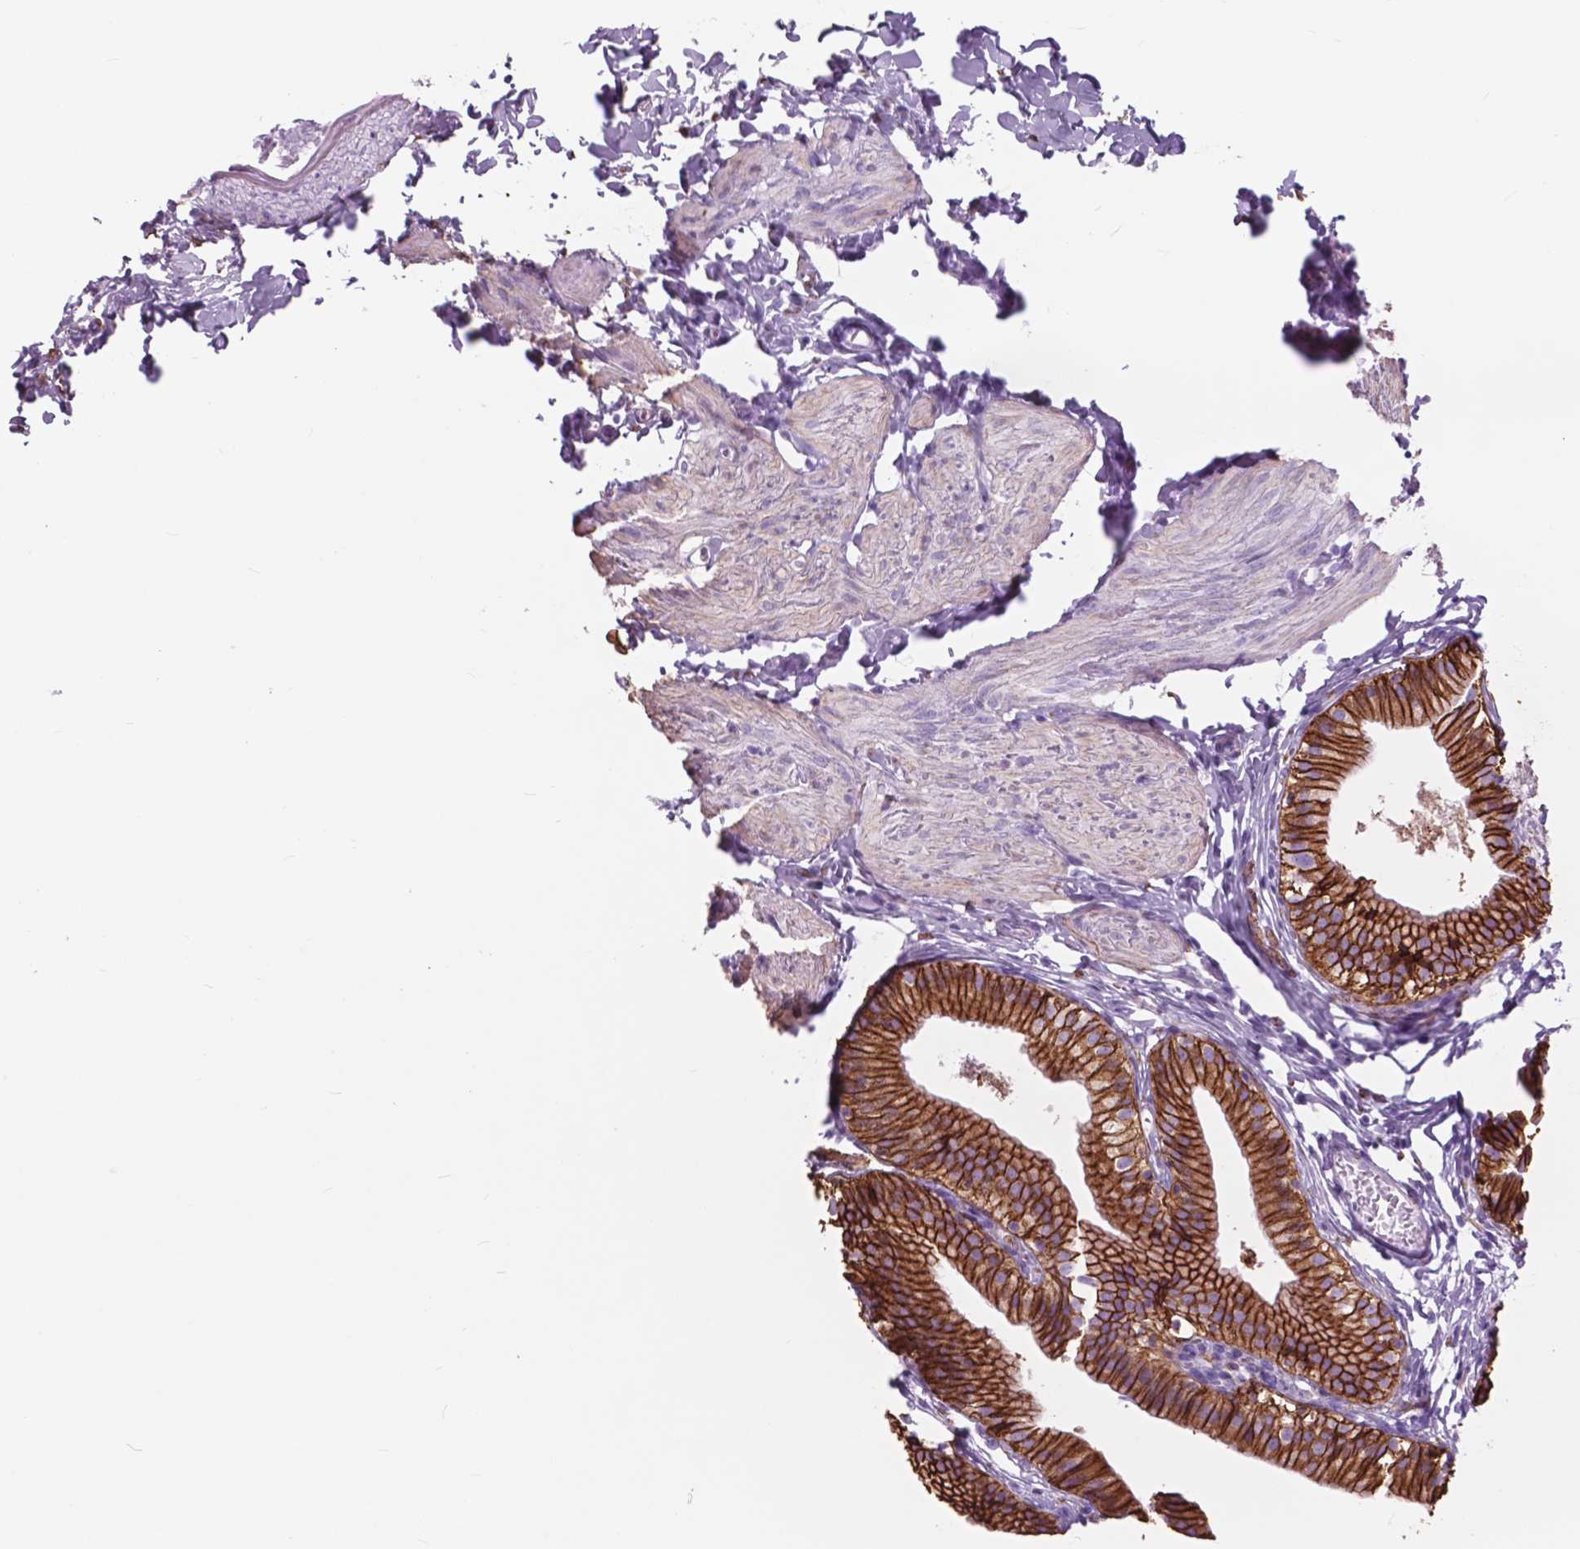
{"staining": {"intensity": "strong", "quantity": ">75%", "location": "cytoplasmic/membranous"}, "tissue": "gallbladder", "cell_type": "Glandular cells", "image_type": "normal", "snomed": [{"axis": "morphology", "description": "Normal tissue, NOS"}, {"axis": "topography", "description": "Gallbladder"}], "caption": "The photomicrograph reveals immunohistochemical staining of normal gallbladder. There is strong cytoplasmic/membranous expression is seen in about >75% of glandular cells. (DAB (3,3'-diaminobenzidine) IHC, brown staining for protein, blue staining for nuclei).", "gene": "FXYD2", "patient": {"sex": "female", "age": 47}}